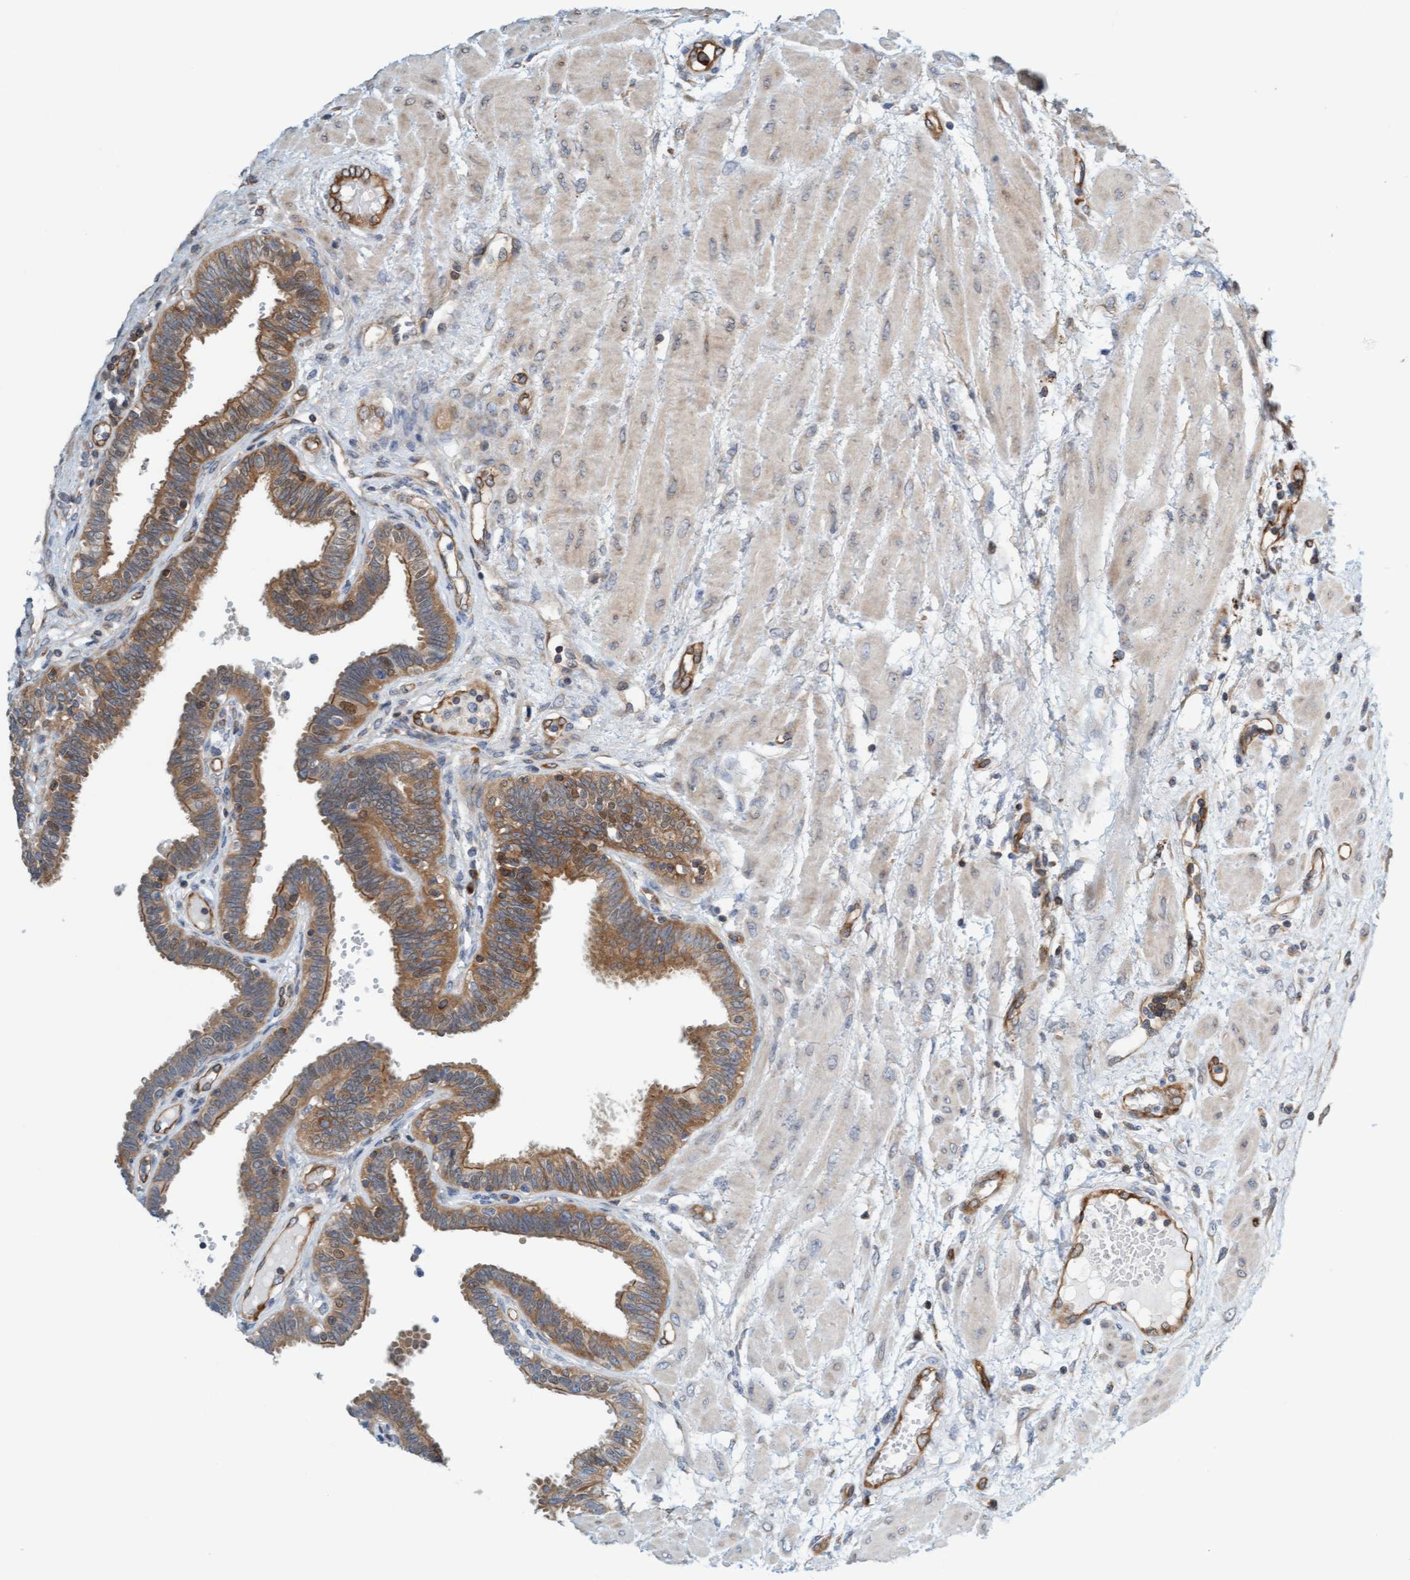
{"staining": {"intensity": "moderate", "quantity": ">75%", "location": "cytoplasmic/membranous"}, "tissue": "fallopian tube", "cell_type": "Glandular cells", "image_type": "normal", "snomed": [{"axis": "morphology", "description": "Normal tissue, NOS"}, {"axis": "topography", "description": "Fallopian tube"}], "caption": "A brown stain highlights moderate cytoplasmic/membranous staining of a protein in glandular cells of benign human fallopian tube.", "gene": "PRKD2", "patient": {"sex": "female", "age": 32}}